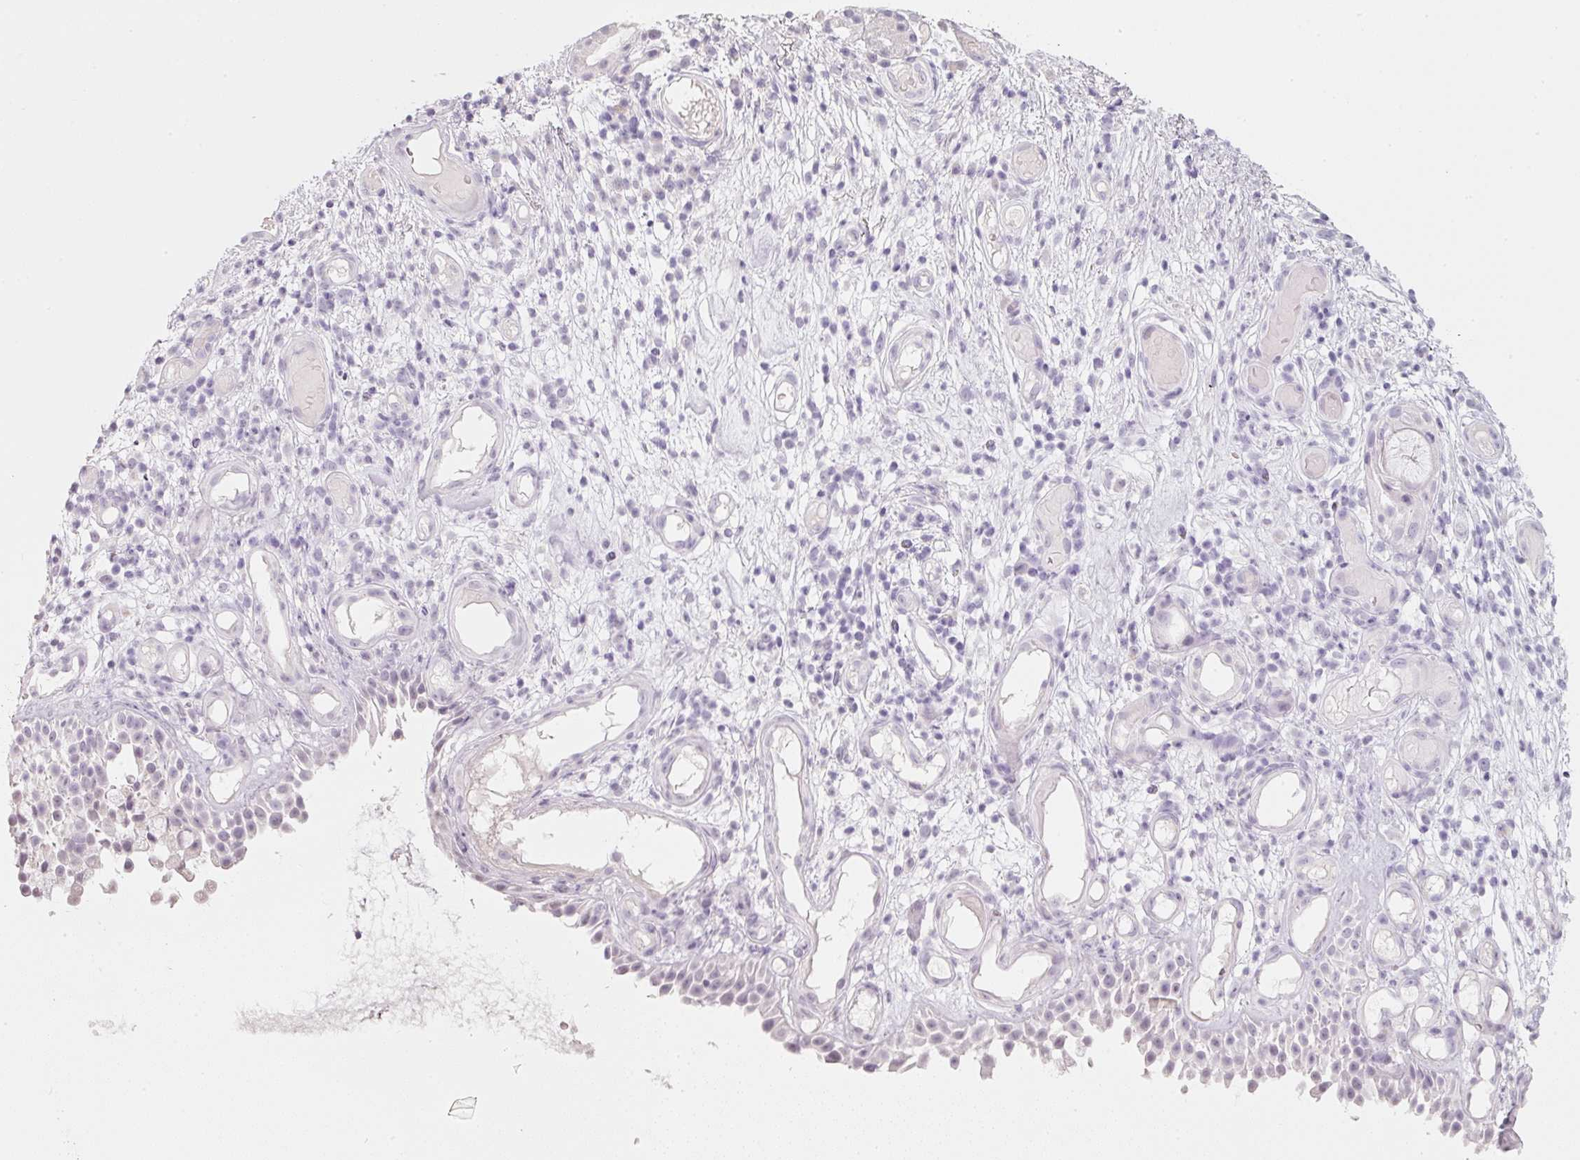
{"staining": {"intensity": "negative", "quantity": "none", "location": "none"}, "tissue": "nasopharynx", "cell_type": "Respiratory epithelial cells", "image_type": "normal", "snomed": [{"axis": "morphology", "description": "Normal tissue, NOS"}, {"axis": "morphology", "description": "Inflammation, NOS"}, {"axis": "topography", "description": "Nasopharynx"}], "caption": "Immunohistochemistry histopathology image of normal nasopharynx: nasopharynx stained with DAB displays no significant protein staining in respiratory epithelial cells.", "gene": "ENSG00000206549", "patient": {"sex": "male", "age": 54}}